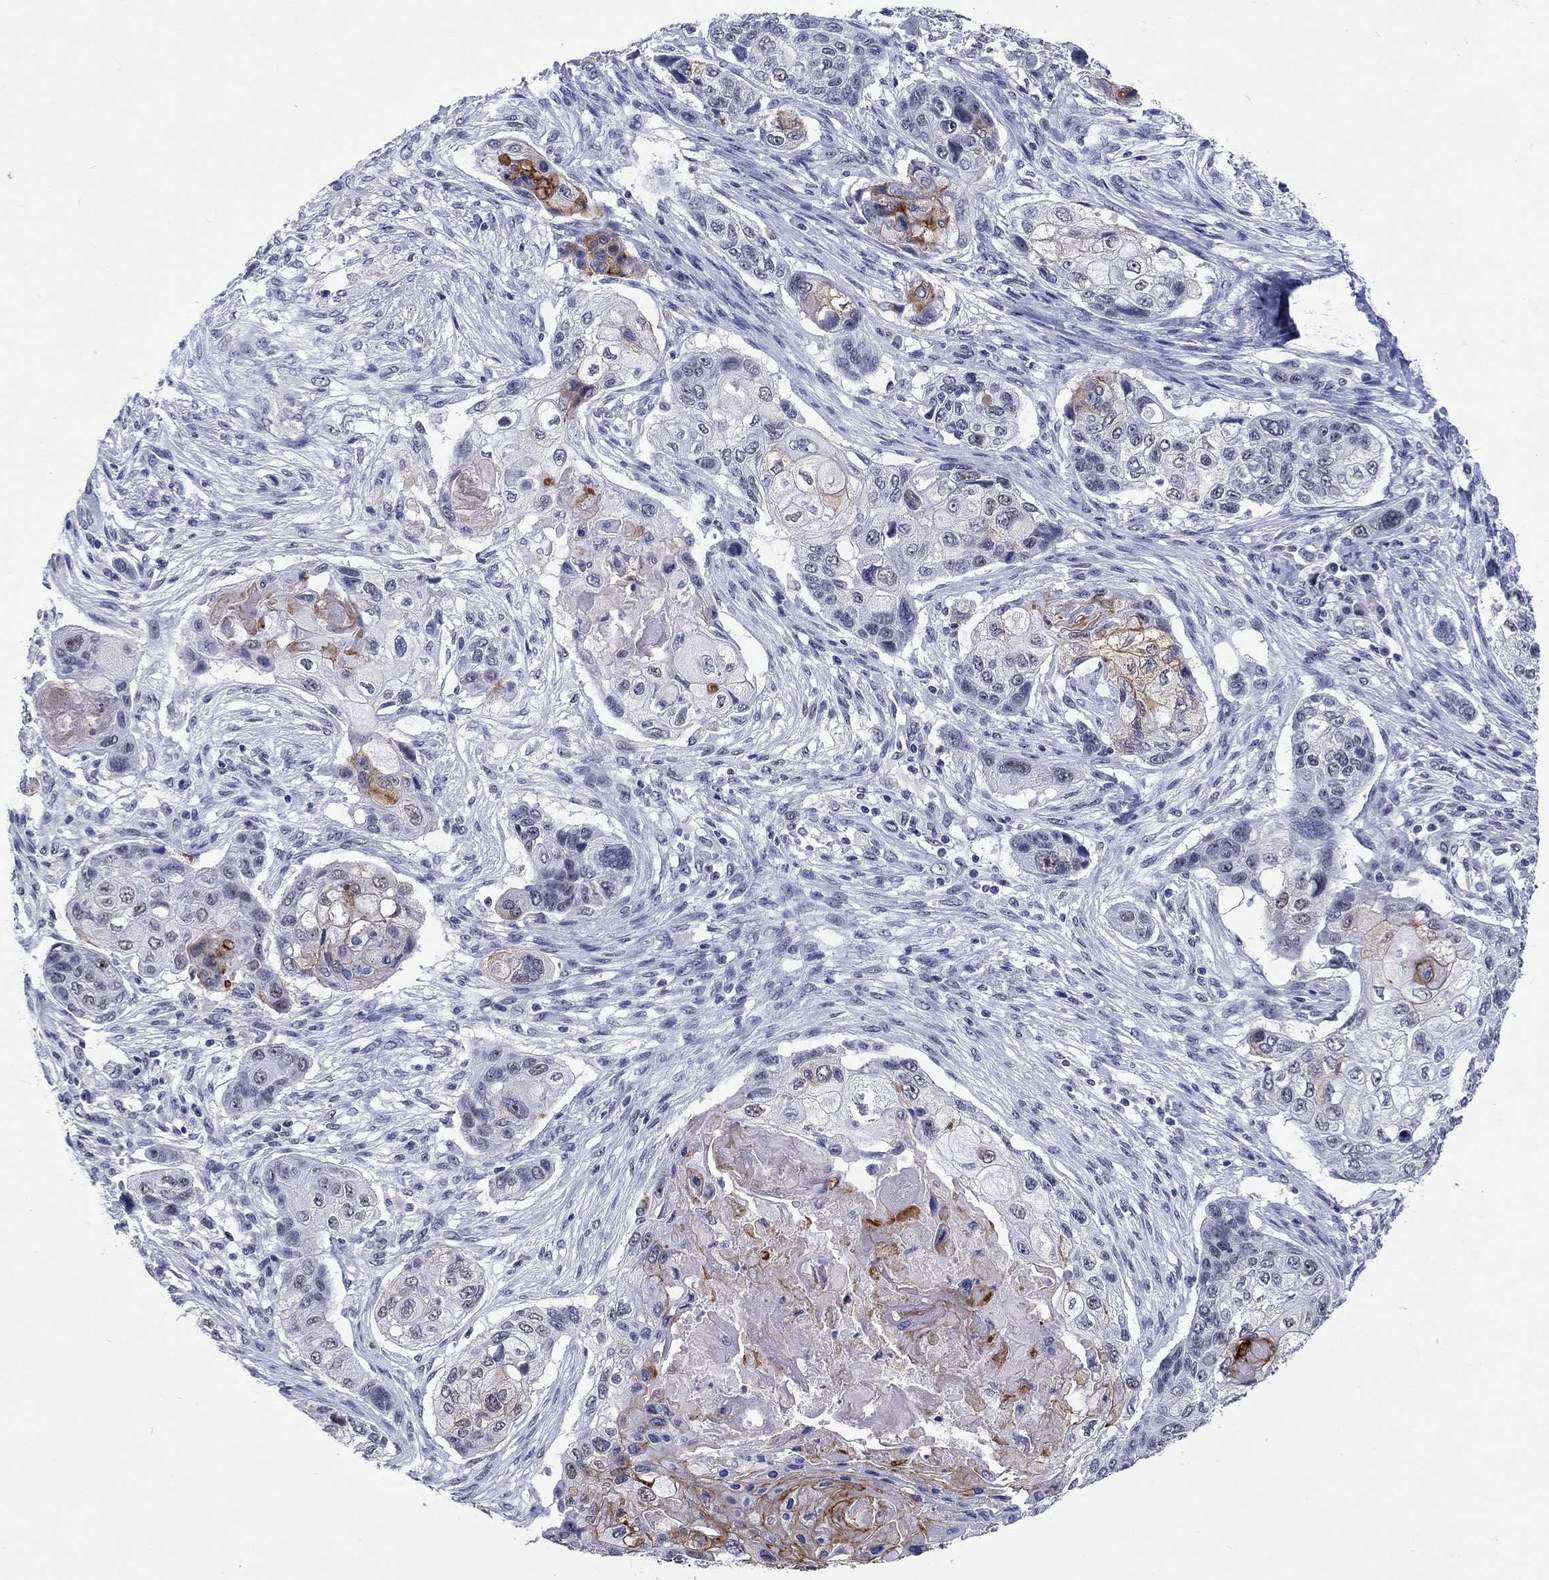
{"staining": {"intensity": "moderate", "quantity": "<25%", "location": "cytoplasmic/membranous"}, "tissue": "lung cancer", "cell_type": "Tumor cells", "image_type": "cancer", "snomed": [{"axis": "morphology", "description": "Normal tissue, NOS"}, {"axis": "morphology", "description": "Squamous cell carcinoma, NOS"}, {"axis": "topography", "description": "Bronchus"}, {"axis": "topography", "description": "Lung"}], "caption": "Moderate cytoplasmic/membranous positivity for a protein is present in approximately <25% of tumor cells of lung squamous cell carcinoma using immunohistochemistry (IHC).", "gene": "GRIN1", "patient": {"sex": "male", "age": 69}}